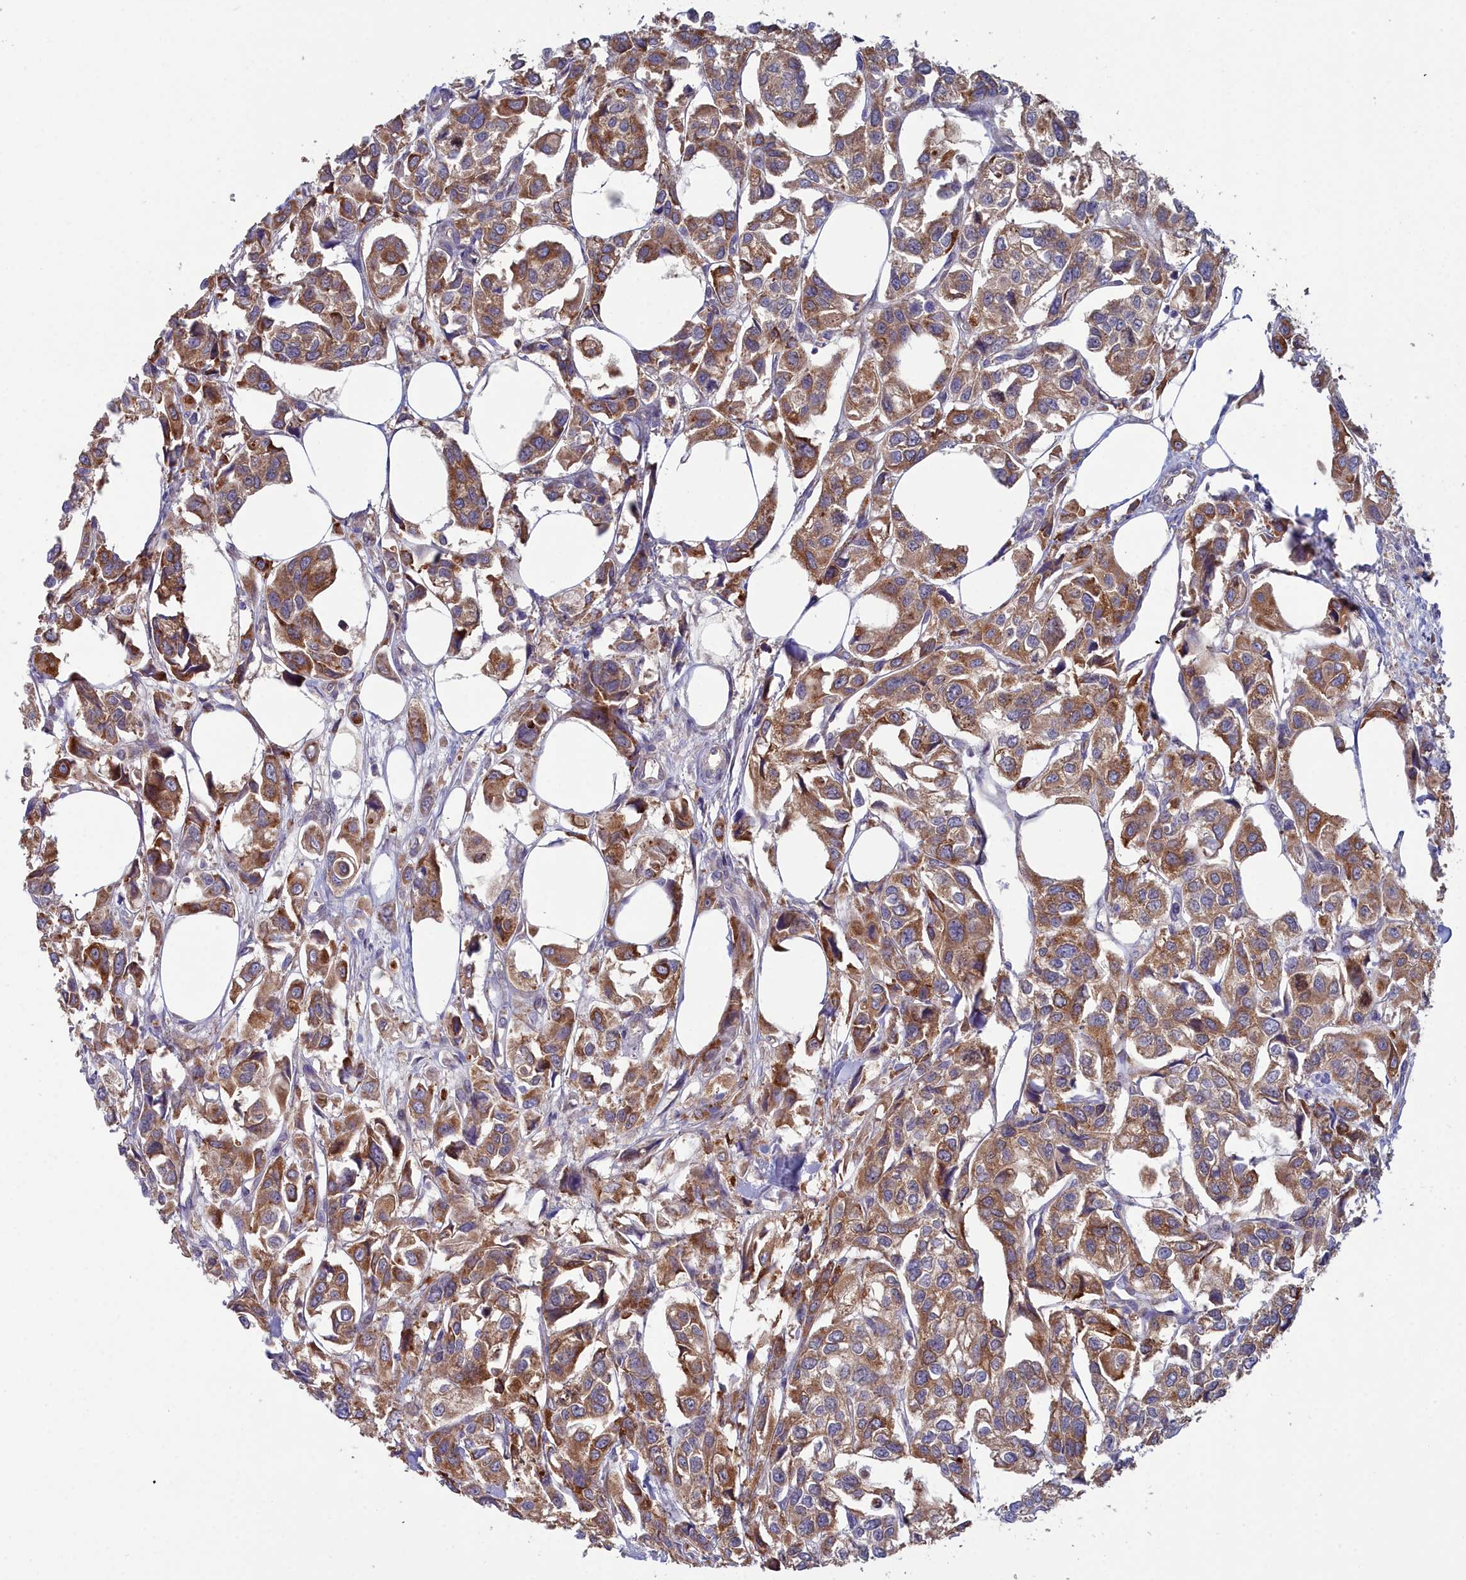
{"staining": {"intensity": "moderate", "quantity": ">75%", "location": "cytoplasmic/membranous"}, "tissue": "urothelial cancer", "cell_type": "Tumor cells", "image_type": "cancer", "snomed": [{"axis": "morphology", "description": "Urothelial carcinoma, High grade"}, {"axis": "topography", "description": "Urinary bladder"}], "caption": "Urothelial cancer tissue exhibits moderate cytoplasmic/membranous staining in about >75% of tumor cells", "gene": "RDX", "patient": {"sex": "male", "age": 67}}